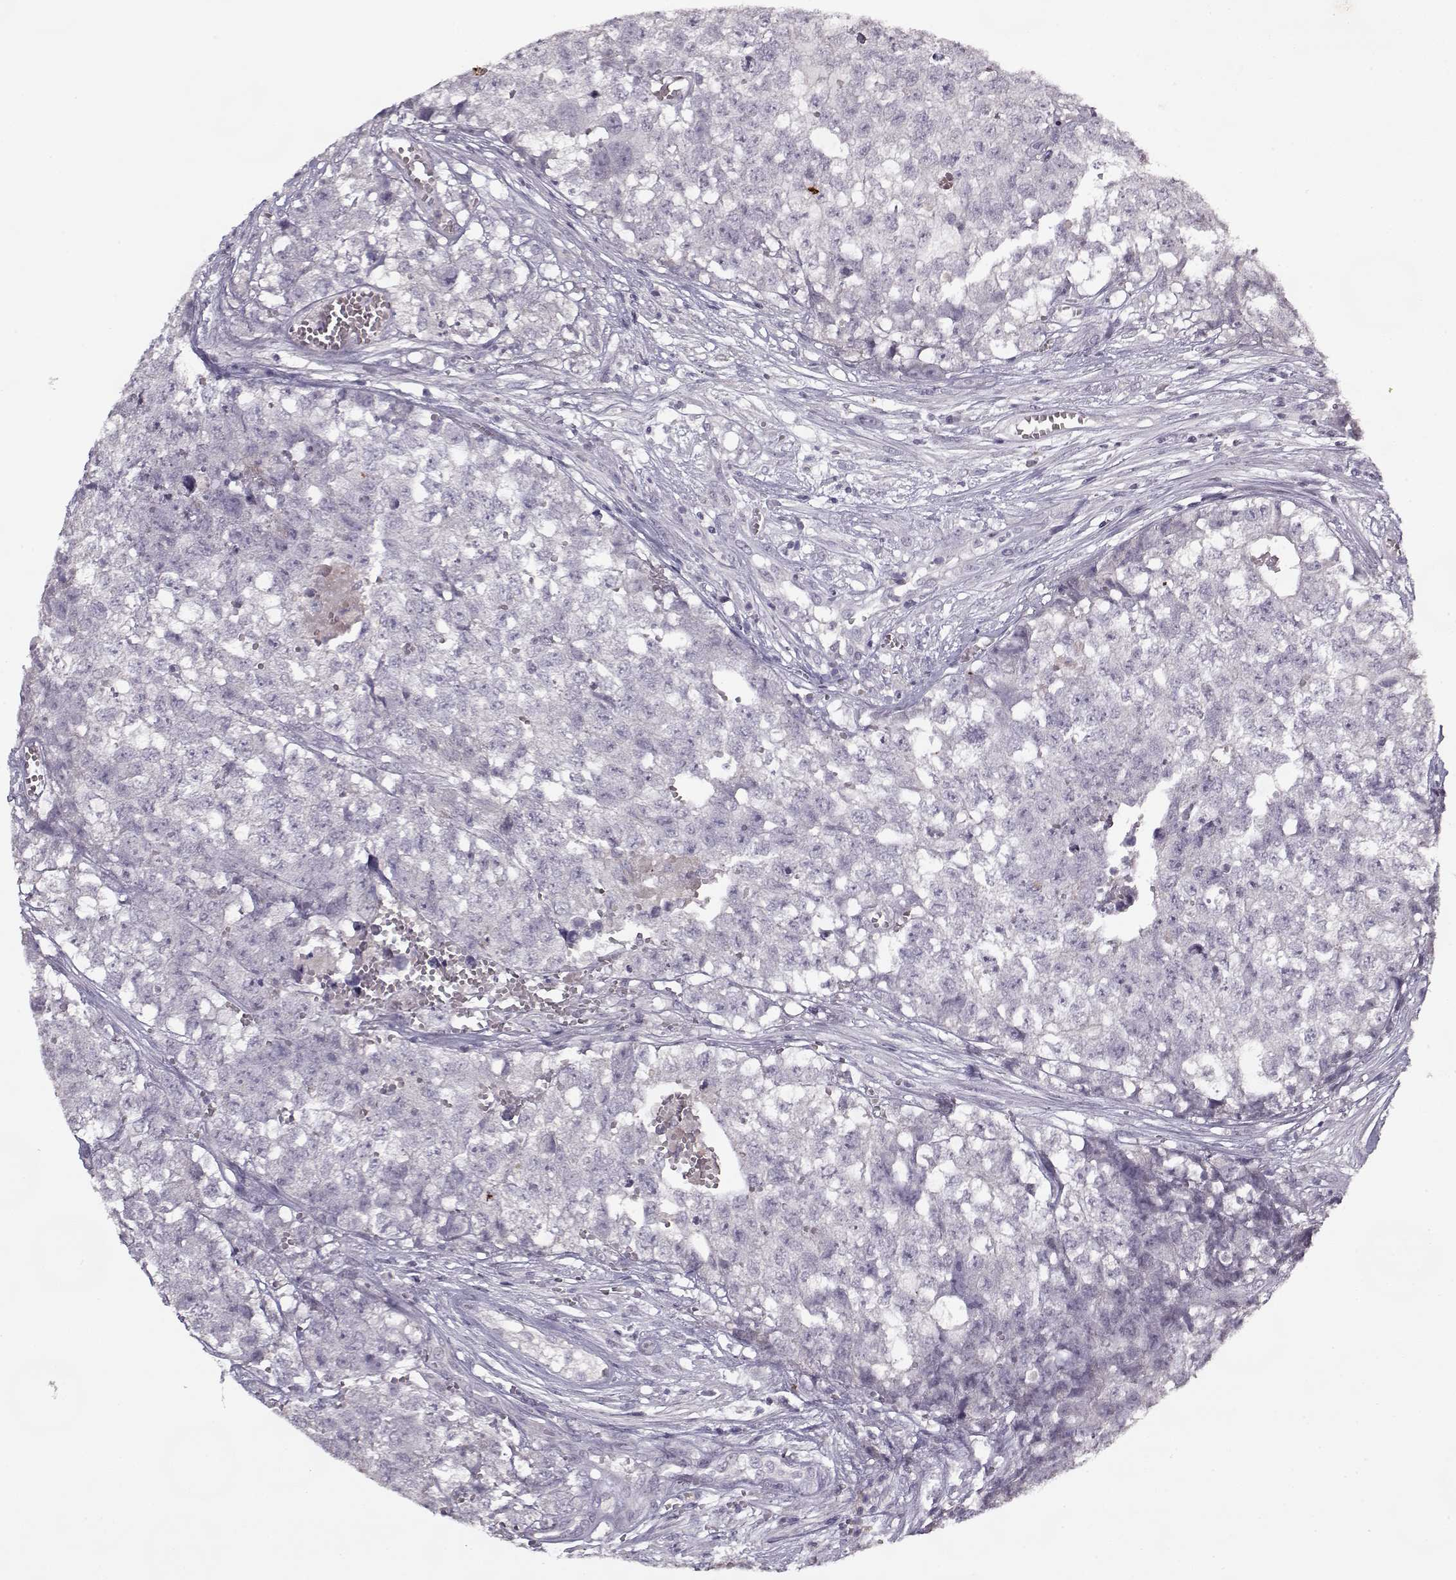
{"staining": {"intensity": "negative", "quantity": "none", "location": "none"}, "tissue": "testis cancer", "cell_type": "Tumor cells", "image_type": "cancer", "snomed": [{"axis": "morphology", "description": "Seminoma, NOS"}, {"axis": "morphology", "description": "Carcinoma, Embryonal, NOS"}, {"axis": "topography", "description": "Testis"}], "caption": "There is no significant staining in tumor cells of testis cancer.", "gene": "KRT9", "patient": {"sex": "male", "age": 22}}